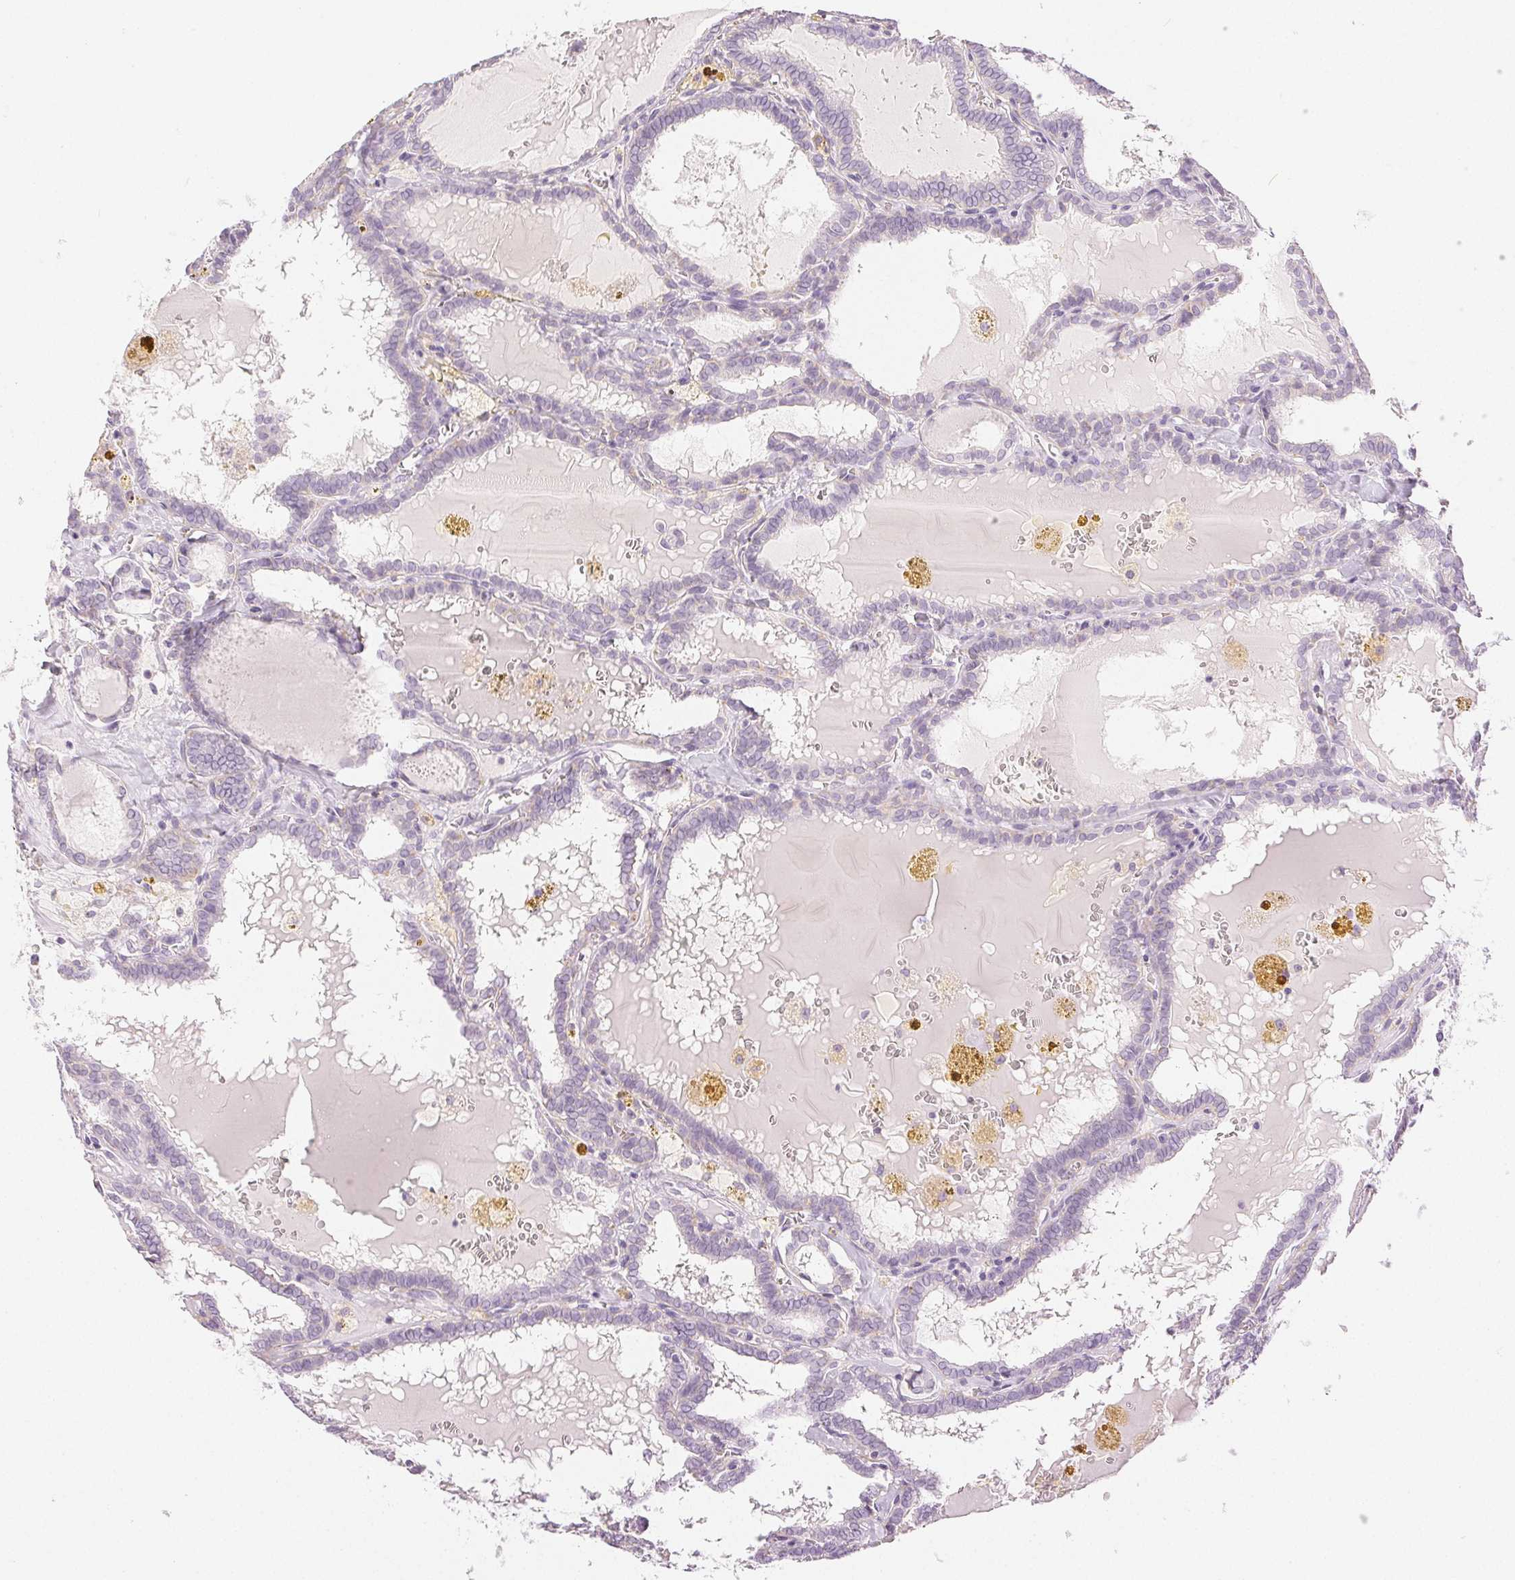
{"staining": {"intensity": "negative", "quantity": "none", "location": "none"}, "tissue": "thyroid cancer", "cell_type": "Tumor cells", "image_type": "cancer", "snomed": [{"axis": "morphology", "description": "Papillary adenocarcinoma, NOS"}, {"axis": "topography", "description": "Thyroid gland"}], "caption": "The immunohistochemistry image has no significant positivity in tumor cells of thyroid cancer tissue. (DAB immunohistochemistry with hematoxylin counter stain).", "gene": "SLC5A2", "patient": {"sex": "female", "age": 39}}